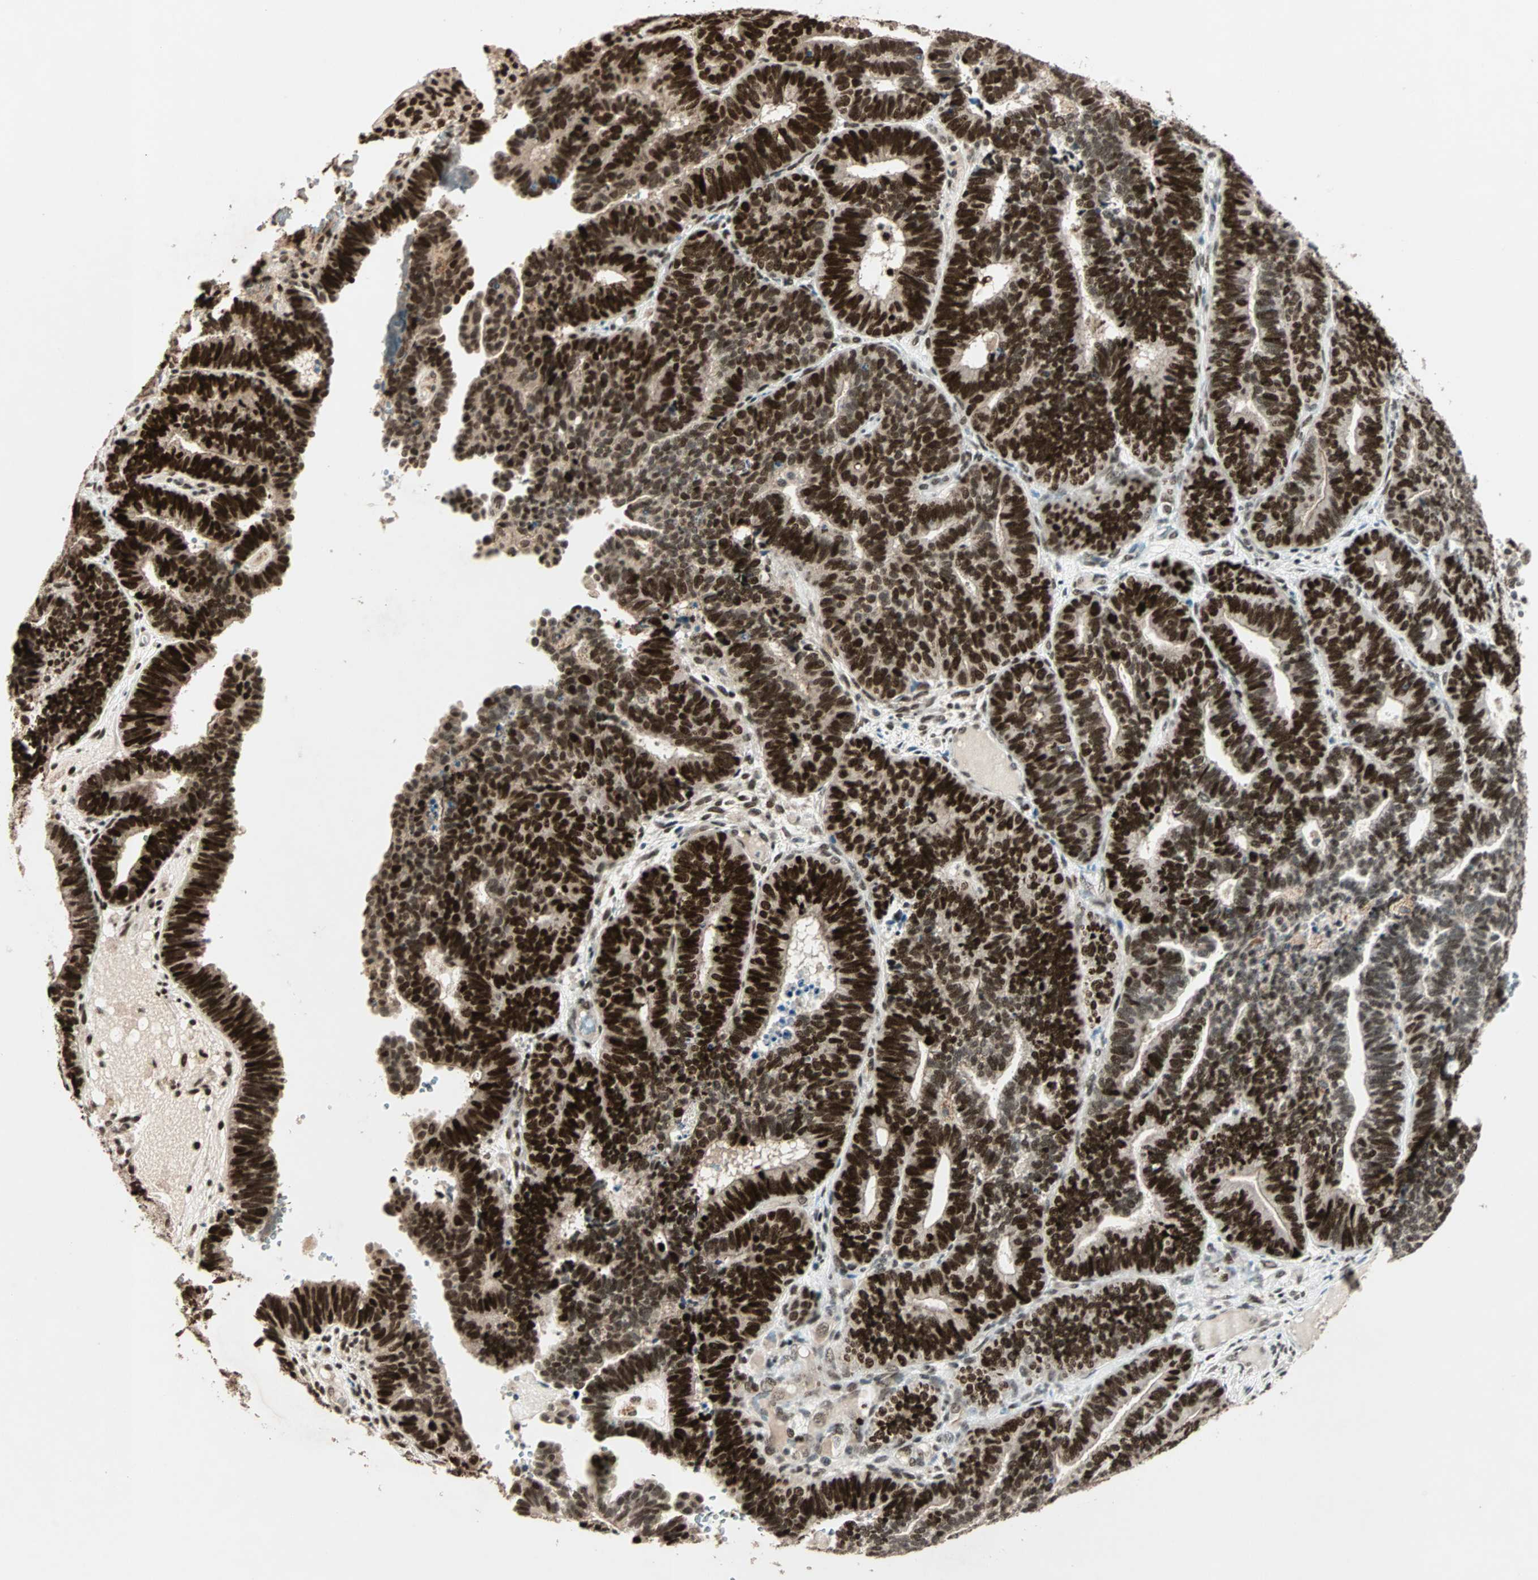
{"staining": {"intensity": "strong", "quantity": ">75%", "location": "nuclear"}, "tissue": "endometrial cancer", "cell_type": "Tumor cells", "image_type": "cancer", "snomed": [{"axis": "morphology", "description": "Adenocarcinoma, NOS"}, {"axis": "topography", "description": "Endometrium"}], "caption": "This is an image of immunohistochemistry (IHC) staining of endometrial cancer (adenocarcinoma), which shows strong positivity in the nuclear of tumor cells.", "gene": "MDC1", "patient": {"sex": "female", "age": 70}}